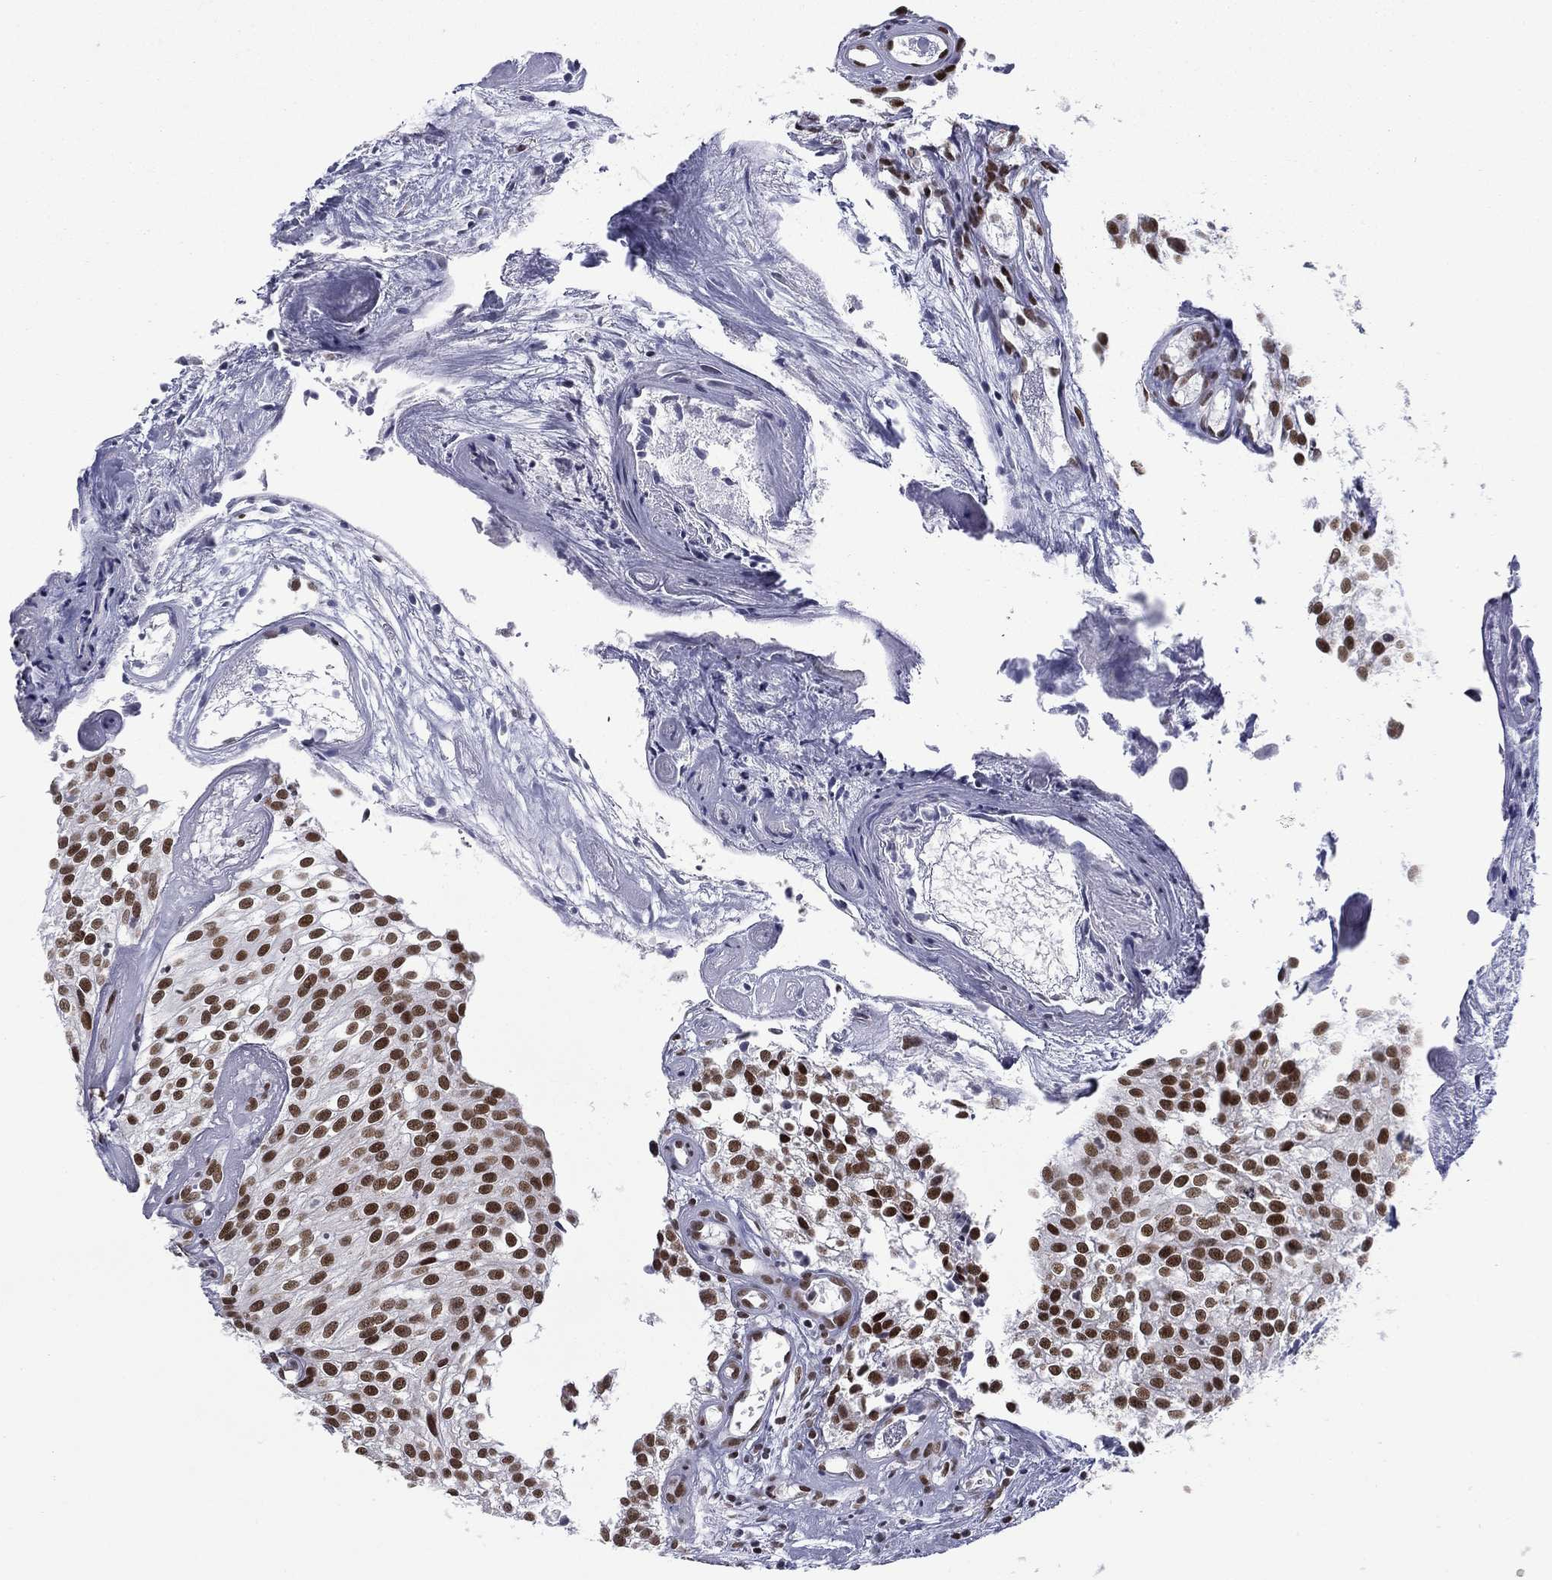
{"staining": {"intensity": "strong", "quantity": ">75%", "location": "nuclear"}, "tissue": "urothelial cancer", "cell_type": "Tumor cells", "image_type": "cancer", "snomed": [{"axis": "morphology", "description": "Urothelial carcinoma, High grade"}, {"axis": "topography", "description": "Urinary bladder"}], "caption": "Immunohistochemical staining of urothelial carcinoma (high-grade) reveals high levels of strong nuclear staining in about >75% of tumor cells.", "gene": "ETV5", "patient": {"sex": "female", "age": 79}}